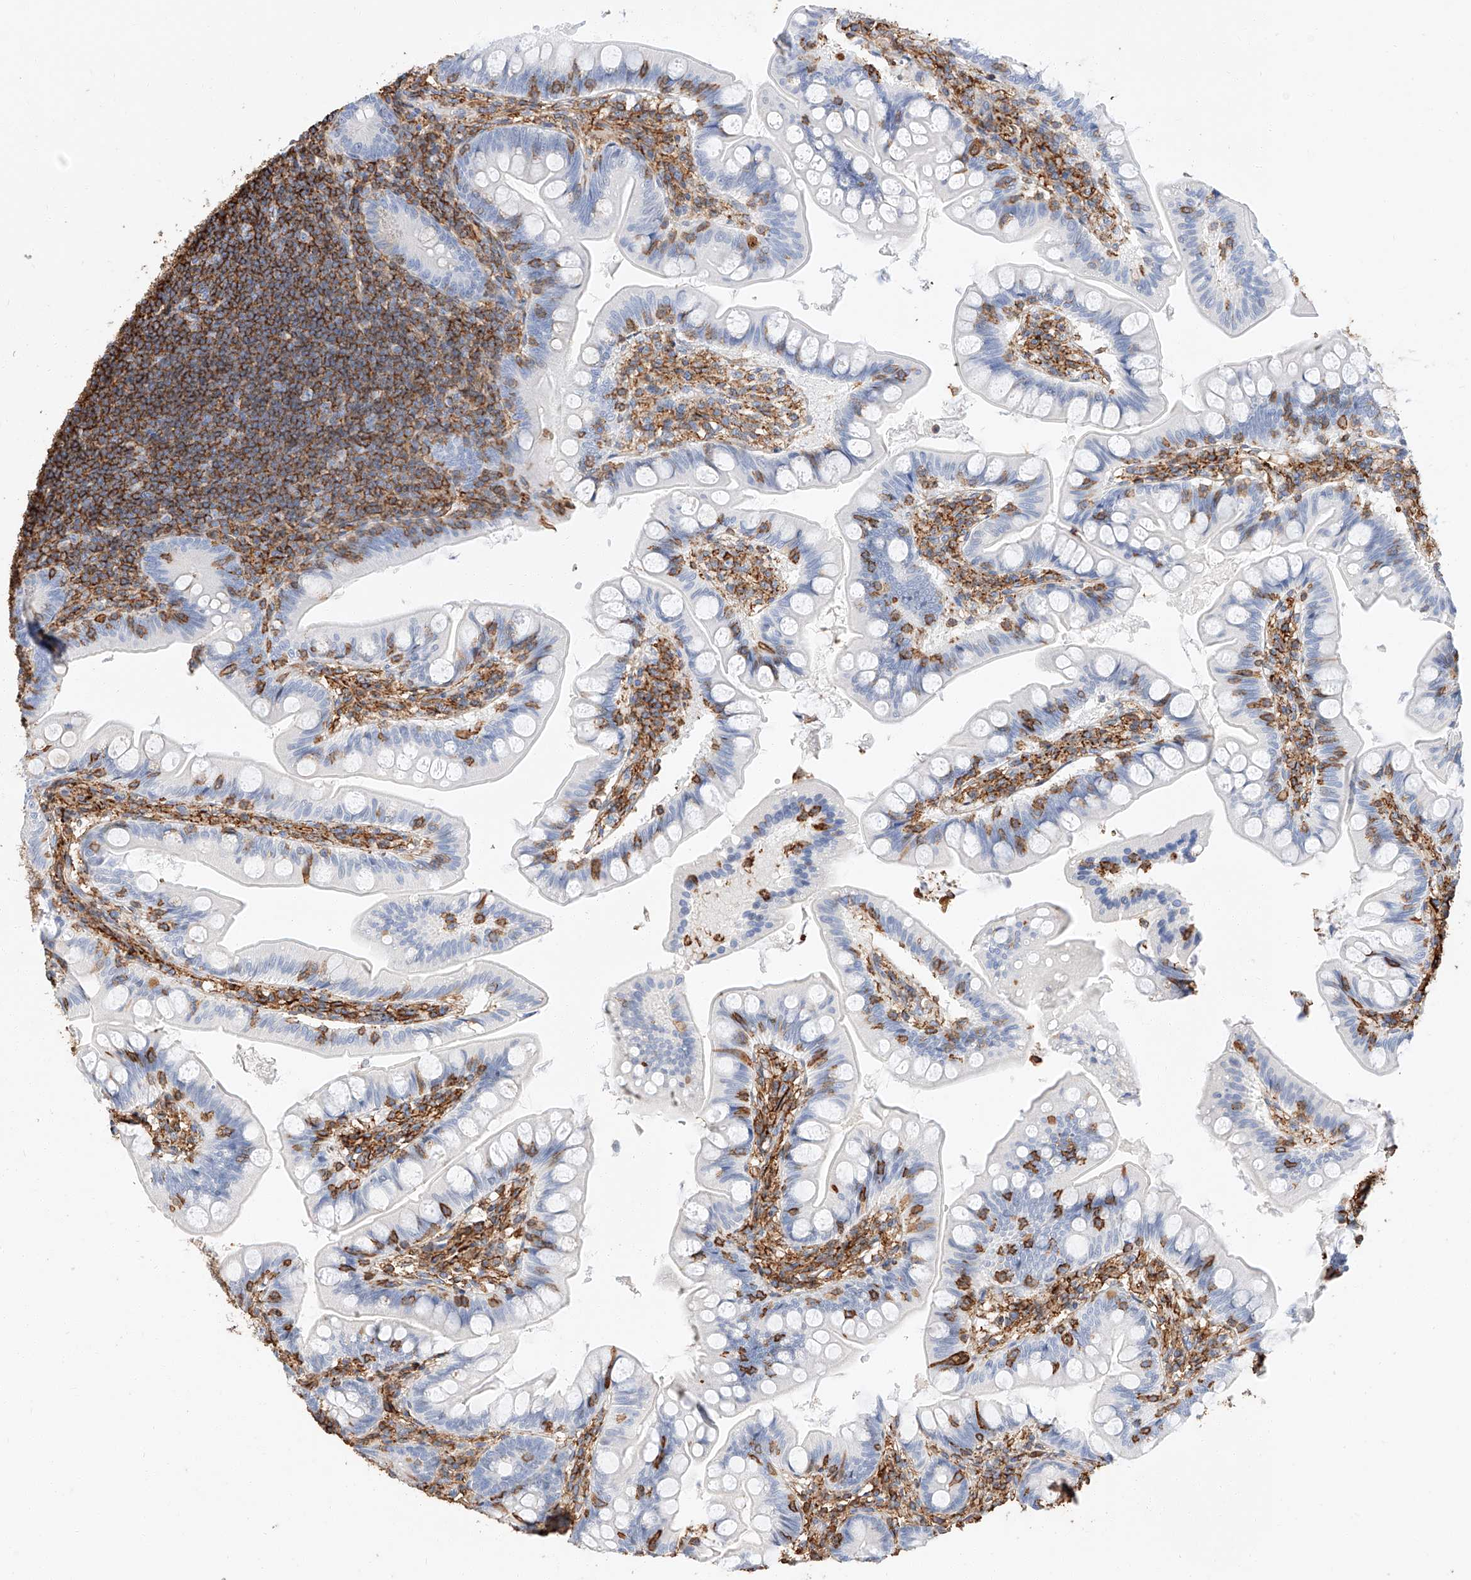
{"staining": {"intensity": "negative", "quantity": "none", "location": "none"}, "tissue": "small intestine", "cell_type": "Glandular cells", "image_type": "normal", "snomed": [{"axis": "morphology", "description": "Normal tissue, NOS"}, {"axis": "topography", "description": "Small intestine"}], "caption": "This is a photomicrograph of immunohistochemistry (IHC) staining of unremarkable small intestine, which shows no positivity in glandular cells.", "gene": "WFS1", "patient": {"sex": "male", "age": 7}}